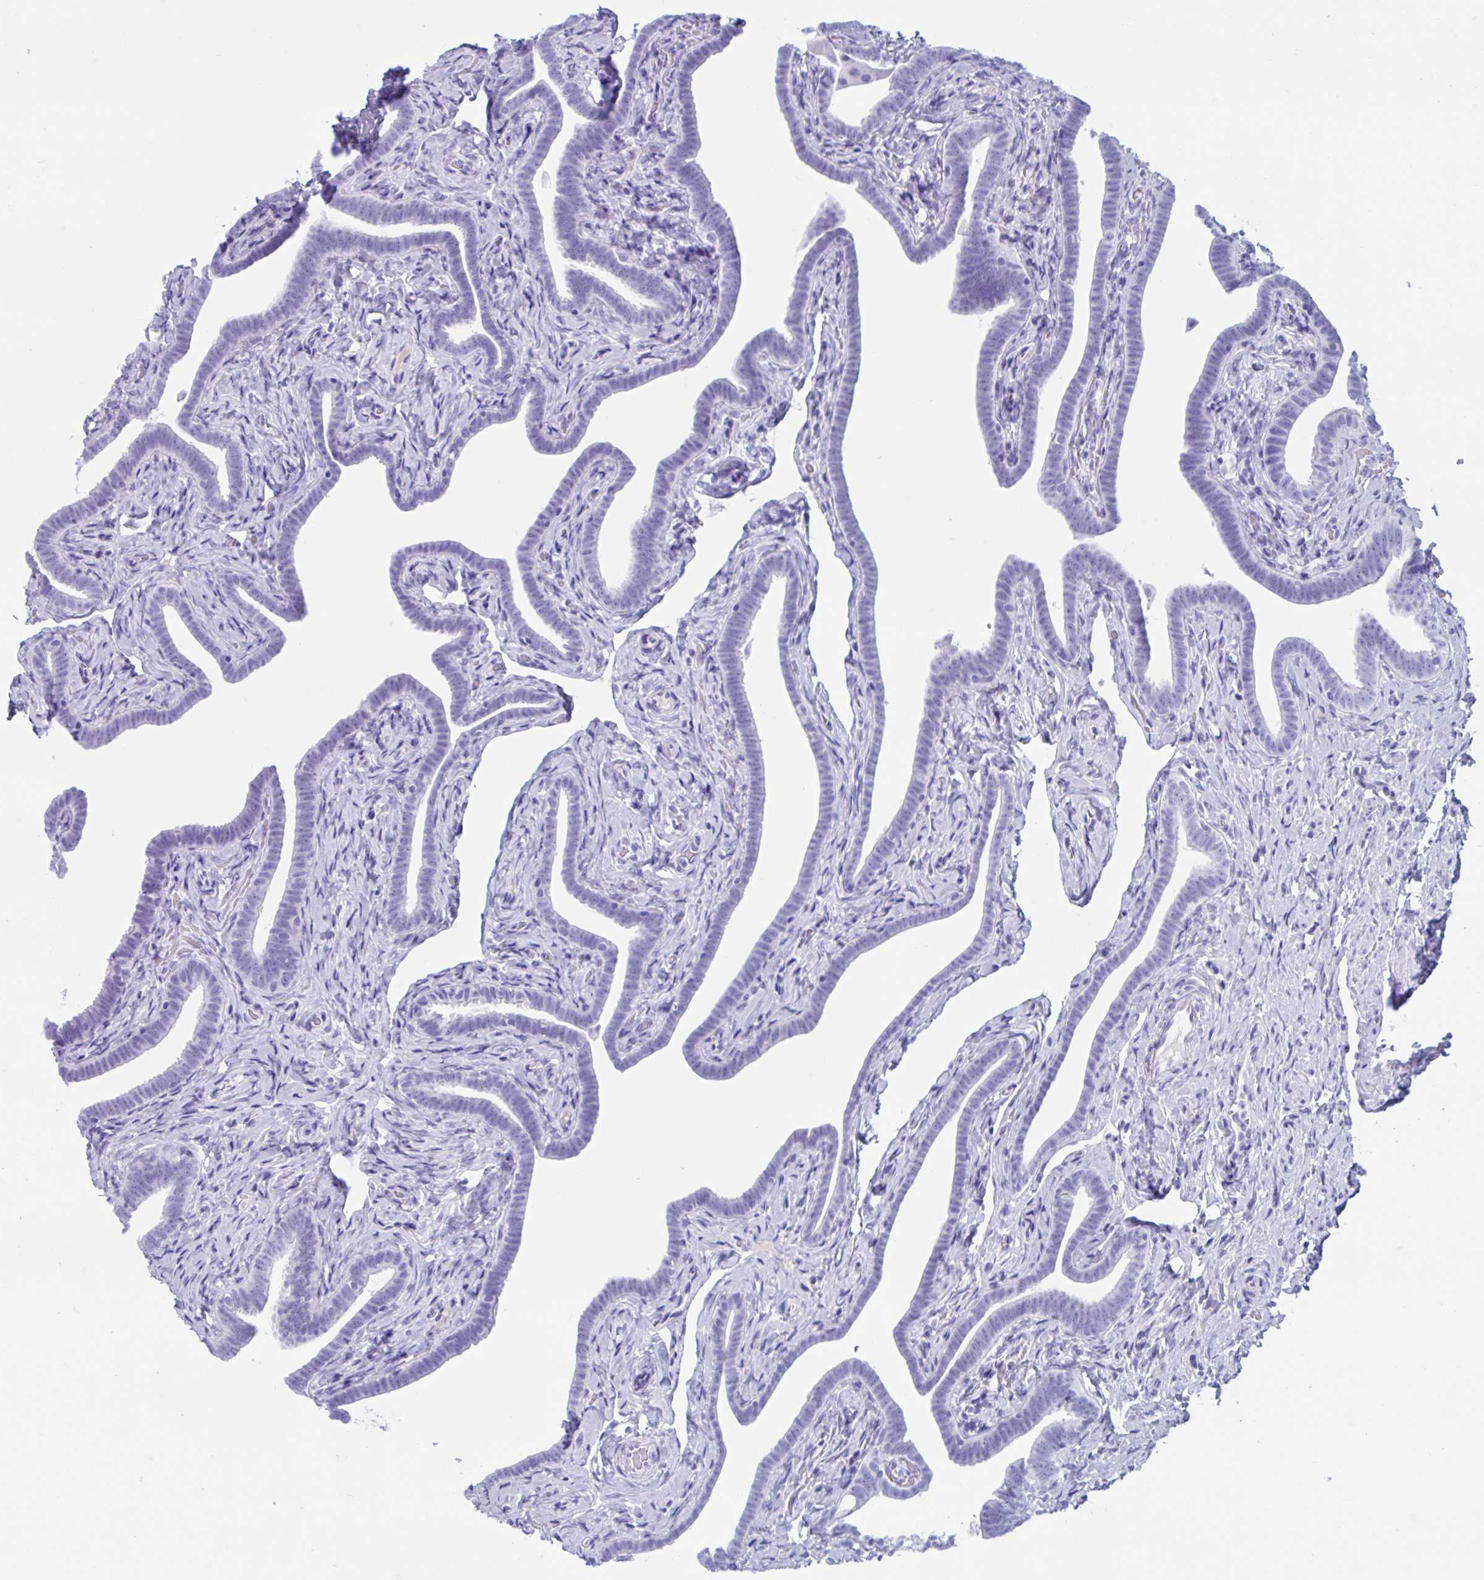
{"staining": {"intensity": "negative", "quantity": "none", "location": "none"}, "tissue": "fallopian tube", "cell_type": "Glandular cells", "image_type": "normal", "snomed": [{"axis": "morphology", "description": "Normal tissue, NOS"}, {"axis": "topography", "description": "Fallopian tube"}], "caption": "The photomicrograph reveals no staining of glandular cells in benign fallopian tube.", "gene": "TMEM35A", "patient": {"sex": "female", "age": 69}}